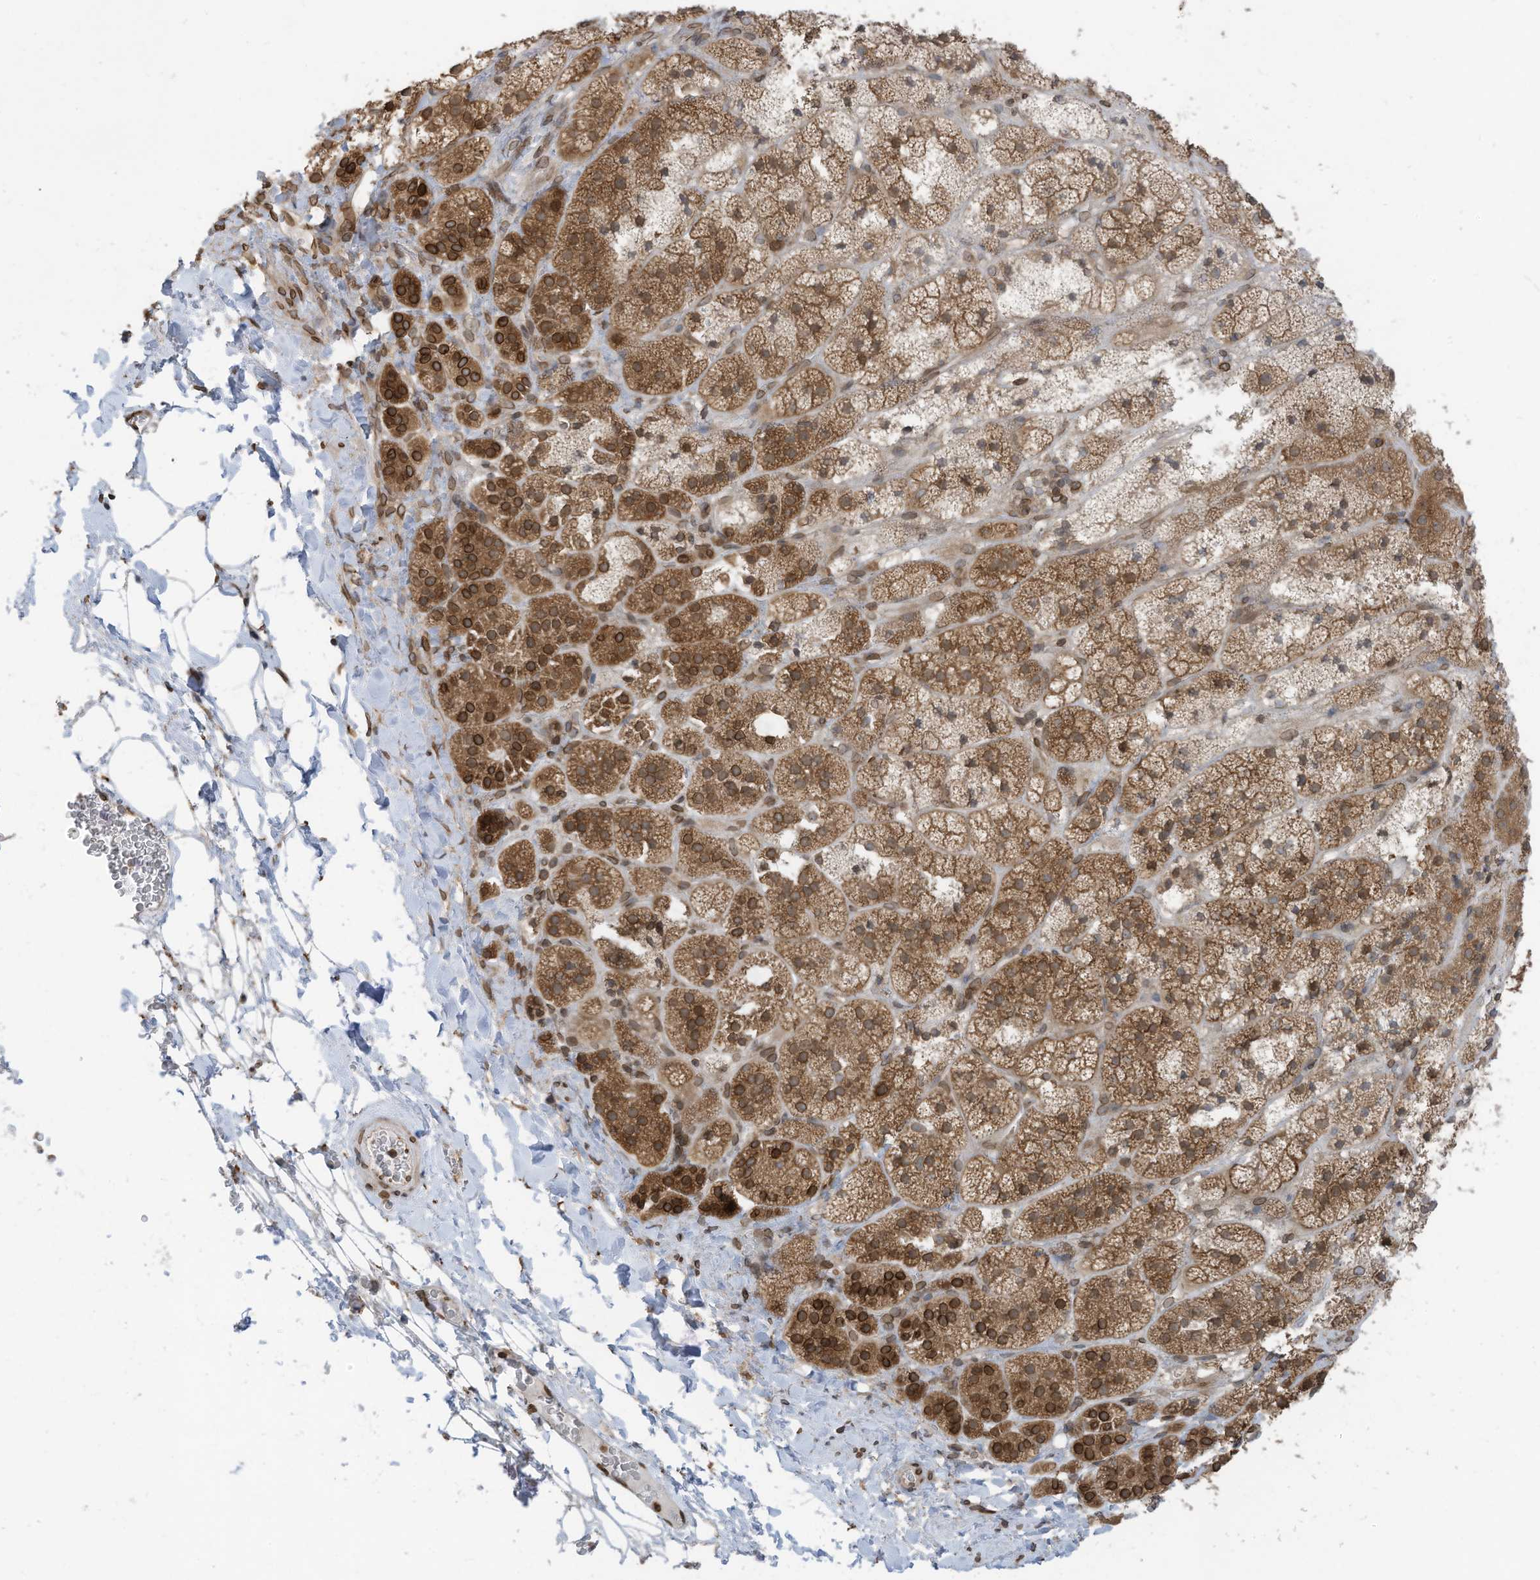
{"staining": {"intensity": "moderate", "quantity": ">75%", "location": "cytoplasmic/membranous,nuclear"}, "tissue": "adrenal gland", "cell_type": "Glandular cells", "image_type": "normal", "snomed": [{"axis": "morphology", "description": "Normal tissue, NOS"}, {"axis": "topography", "description": "Adrenal gland"}], "caption": "A brown stain highlights moderate cytoplasmic/membranous,nuclear expression of a protein in glandular cells of normal human adrenal gland. Using DAB (brown) and hematoxylin (blue) stains, captured at high magnification using brightfield microscopy.", "gene": "RABL3", "patient": {"sex": "female", "age": 44}}